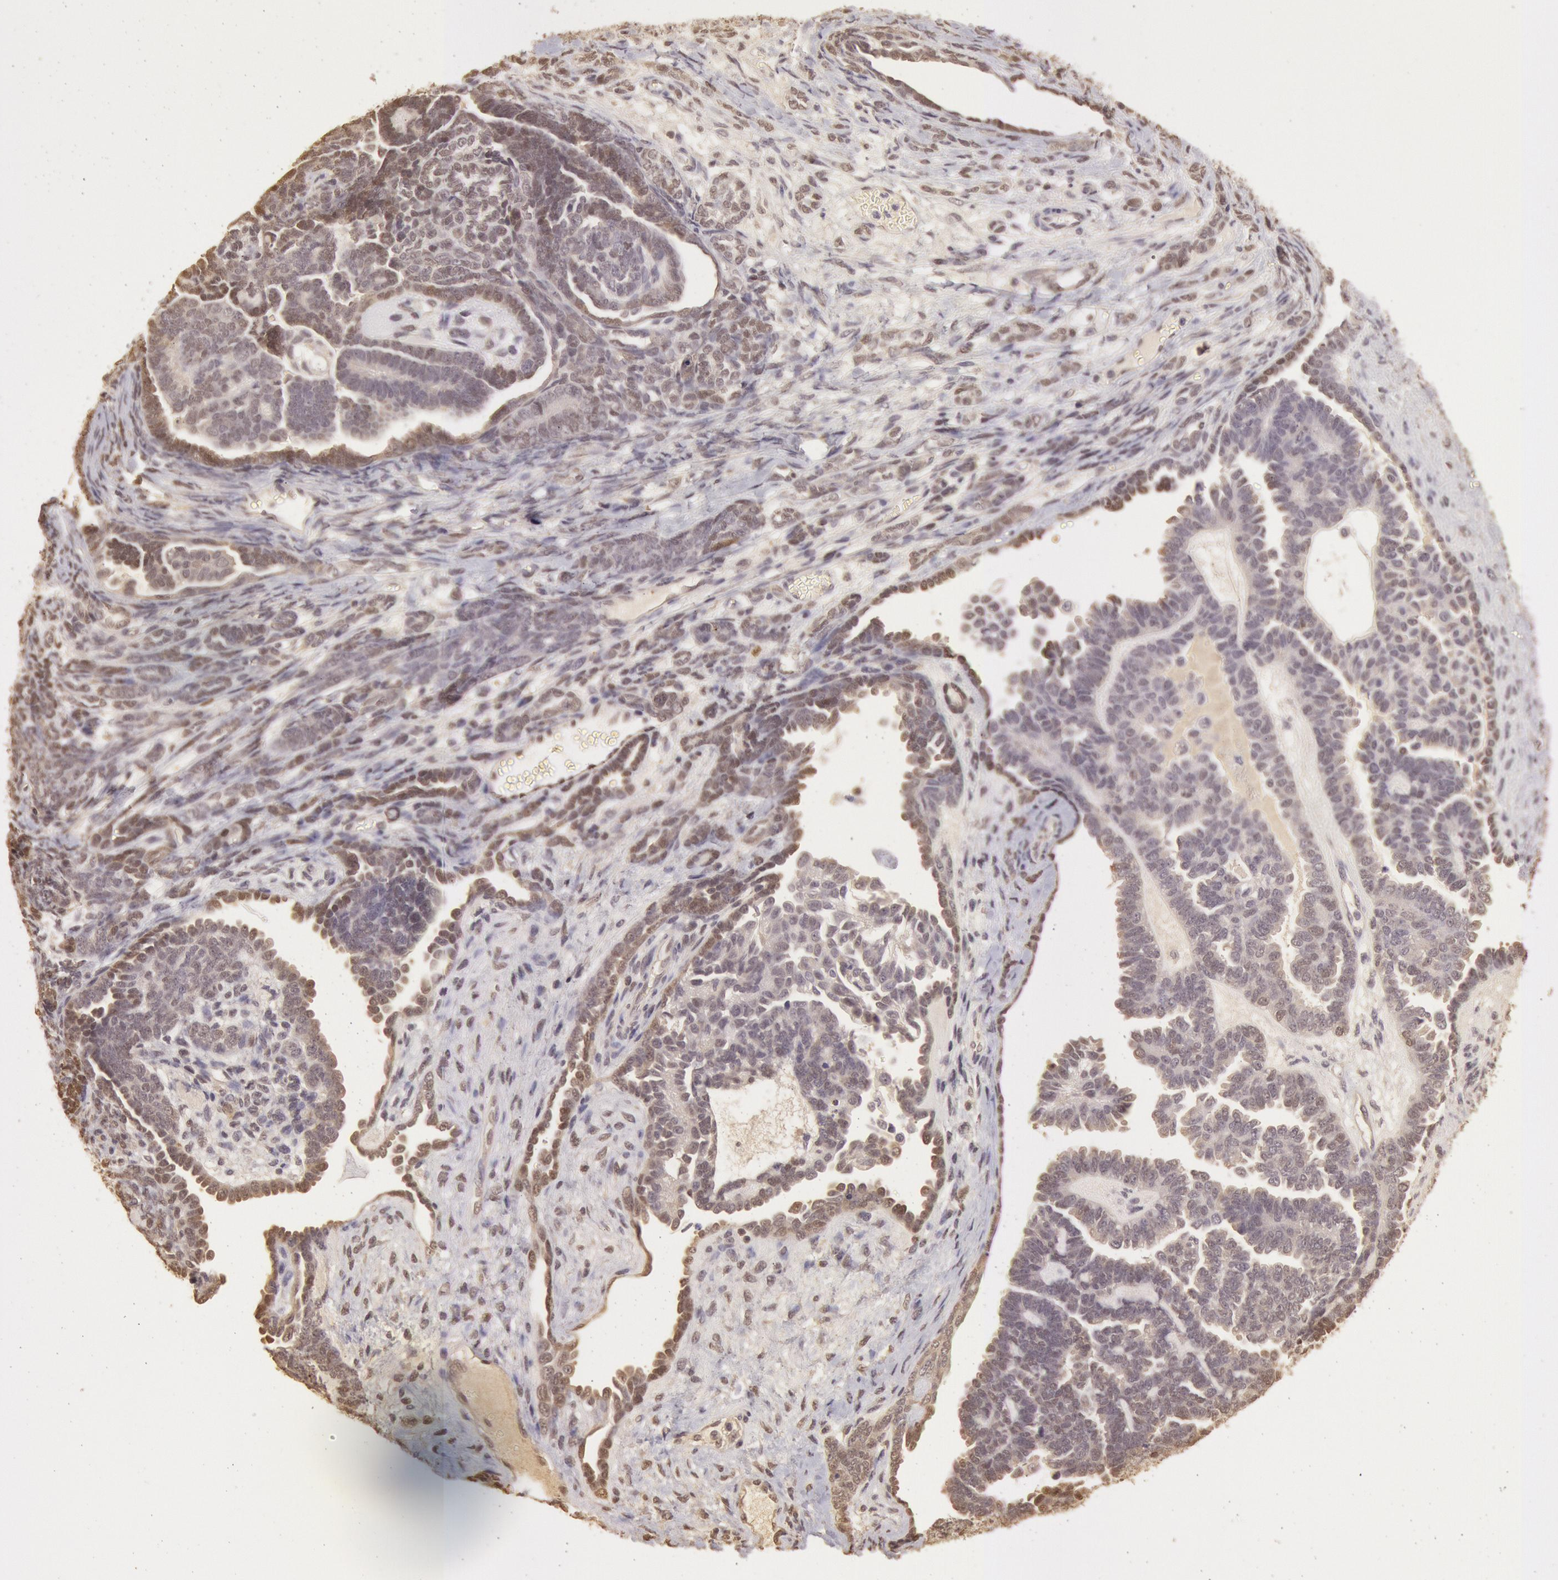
{"staining": {"intensity": "weak", "quantity": ">75%", "location": "cytoplasmic/membranous,nuclear"}, "tissue": "endometrial cancer", "cell_type": "Tumor cells", "image_type": "cancer", "snomed": [{"axis": "morphology", "description": "Neoplasm, malignant, NOS"}, {"axis": "topography", "description": "Endometrium"}], "caption": "Human neoplasm (malignant) (endometrial) stained with a brown dye reveals weak cytoplasmic/membranous and nuclear positive expression in approximately >75% of tumor cells.", "gene": "SOD1", "patient": {"sex": "female", "age": 74}}